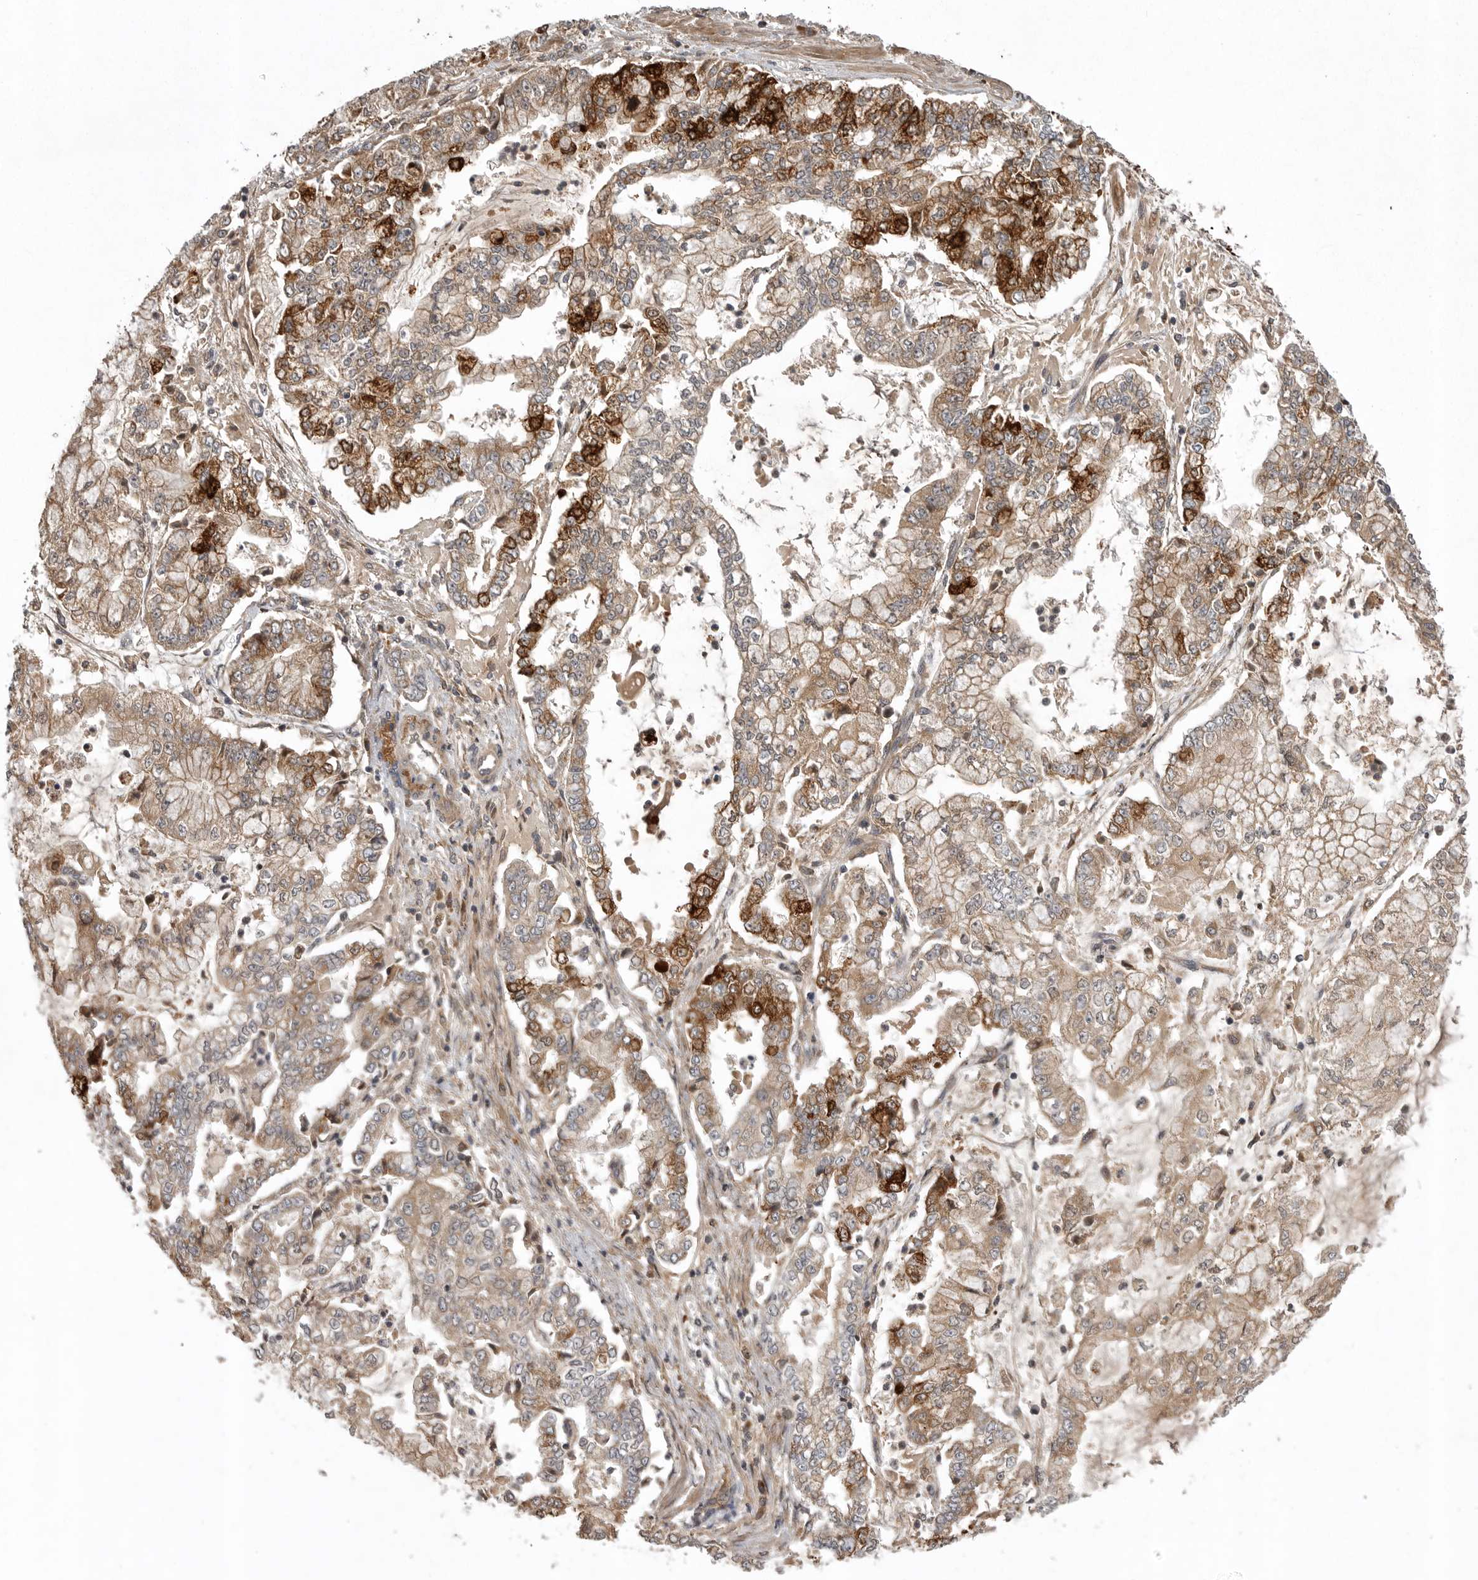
{"staining": {"intensity": "strong", "quantity": "25%-75%", "location": "cytoplasmic/membranous"}, "tissue": "stomach cancer", "cell_type": "Tumor cells", "image_type": "cancer", "snomed": [{"axis": "morphology", "description": "Adenocarcinoma, NOS"}, {"axis": "topography", "description": "Stomach"}], "caption": "High-magnification brightfield microscopy of stomach adenocarcinoma stained with DAB (3,3'-diaminobenzidine) (brown) and counterstained with hematoxylin (blue). tumor cells exhibit strong cytoplasmic/membranous expression is present in approximately25%-75% of cells. The staining was performed using DAB, with brown indicating positive protein expression. Nuclei are stained blue with hematoxylin.", "gene": "GPR31", "patient": {"sex": "male", "age": 76}}